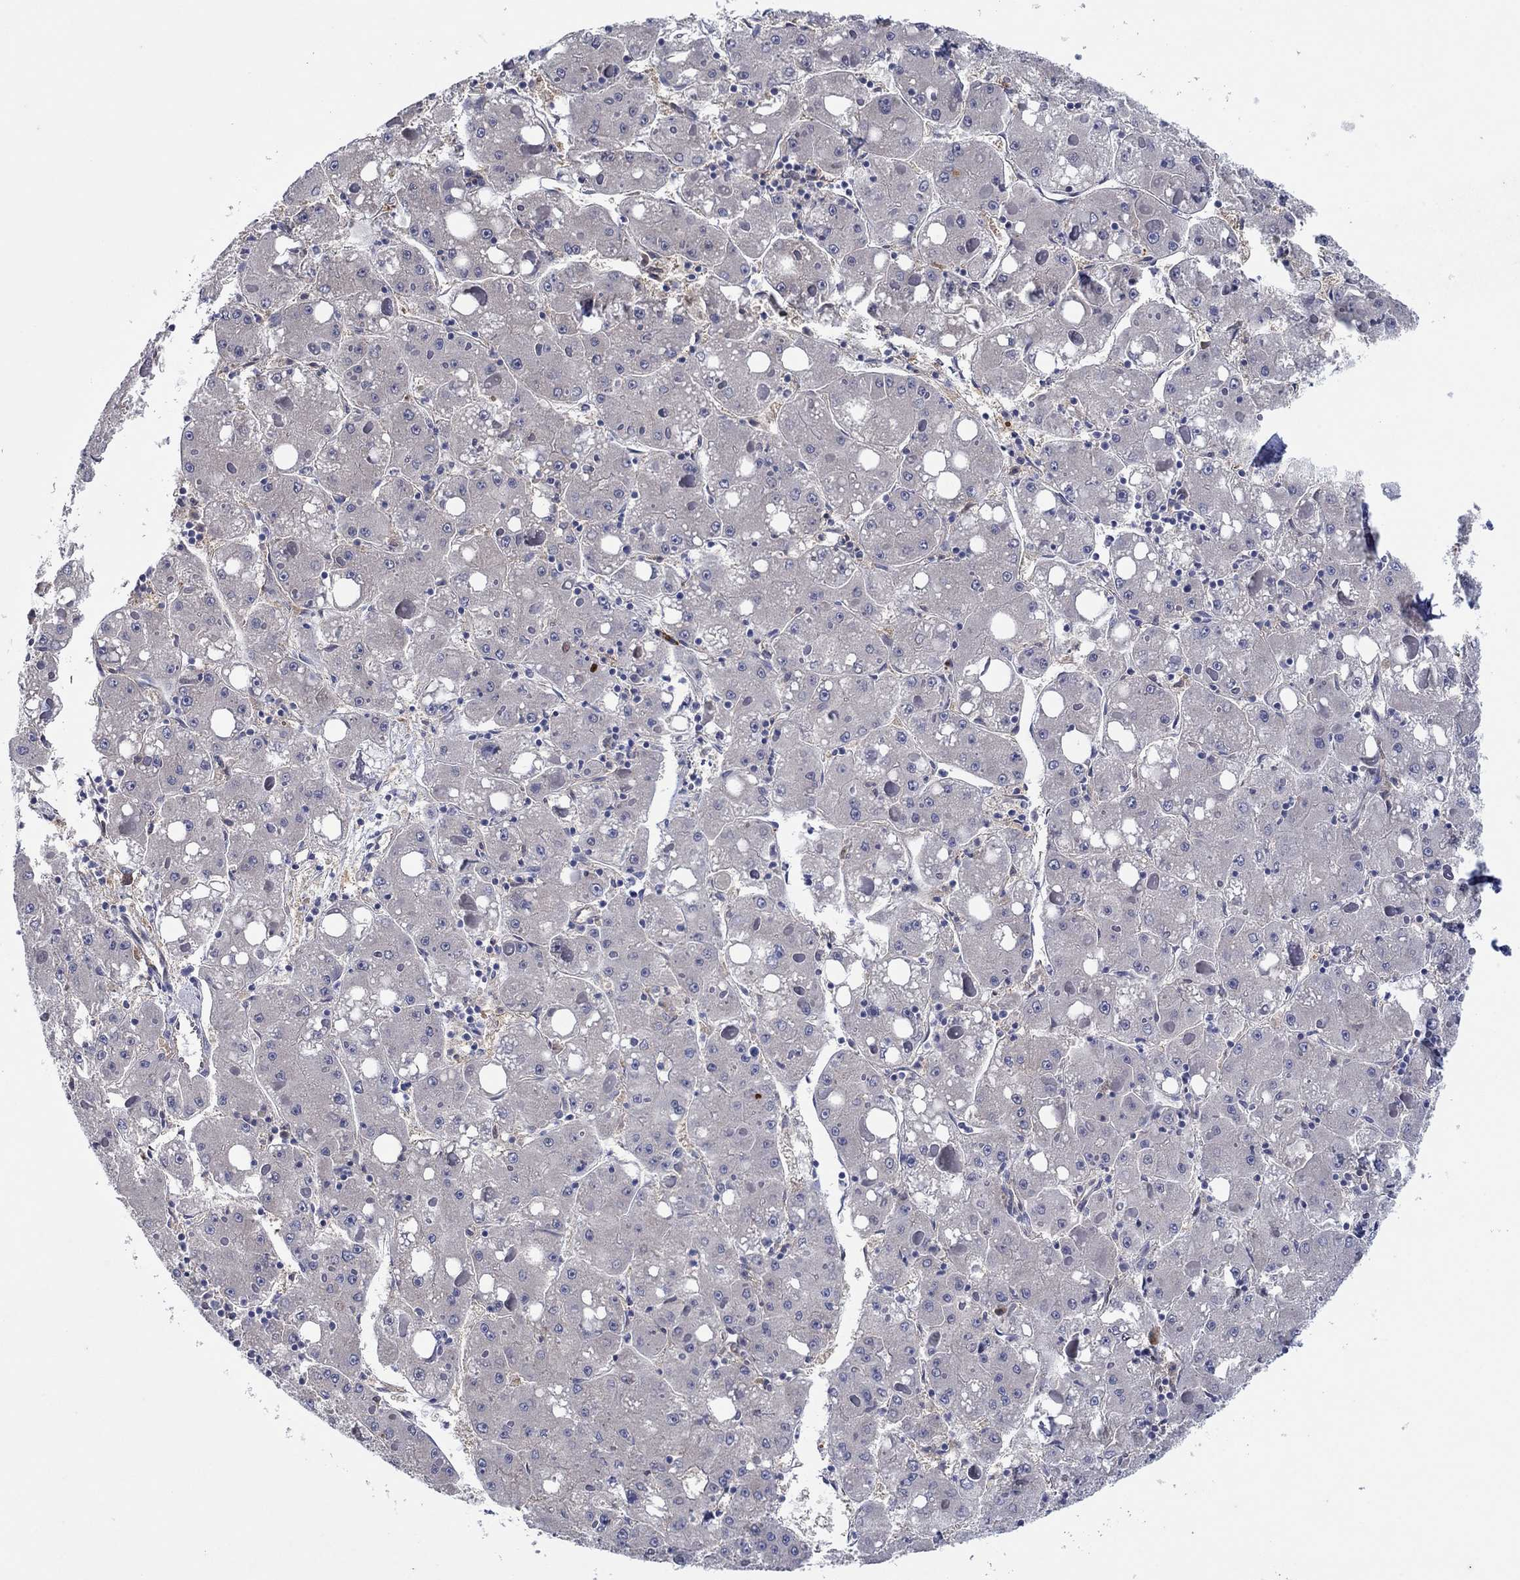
{"staining": {"intensity": "negative", "quantity": "none", "location": "none"}, "tissue": "liver cancer", "cell_type": "Tumor cells", "image_type": "cancer", "snomed": [{"axis": "morphology", "description": "Carcinoma, Hepatocellular, NOS"}, {"axis": "topography", "description": "Liver"}], "caption": "A high-resolution histopathology image shows immunohistochemistry staining of liver cancer, which demonstrates no significant positivity in tumor cells. (DAB (3,3'-diaminobenzidine) immunohistochemistry (IHC) visualized using brightfield microscopy, high magnification).", "gene": "PLCL2", "patient": {"sex": "male", "age": 73}}